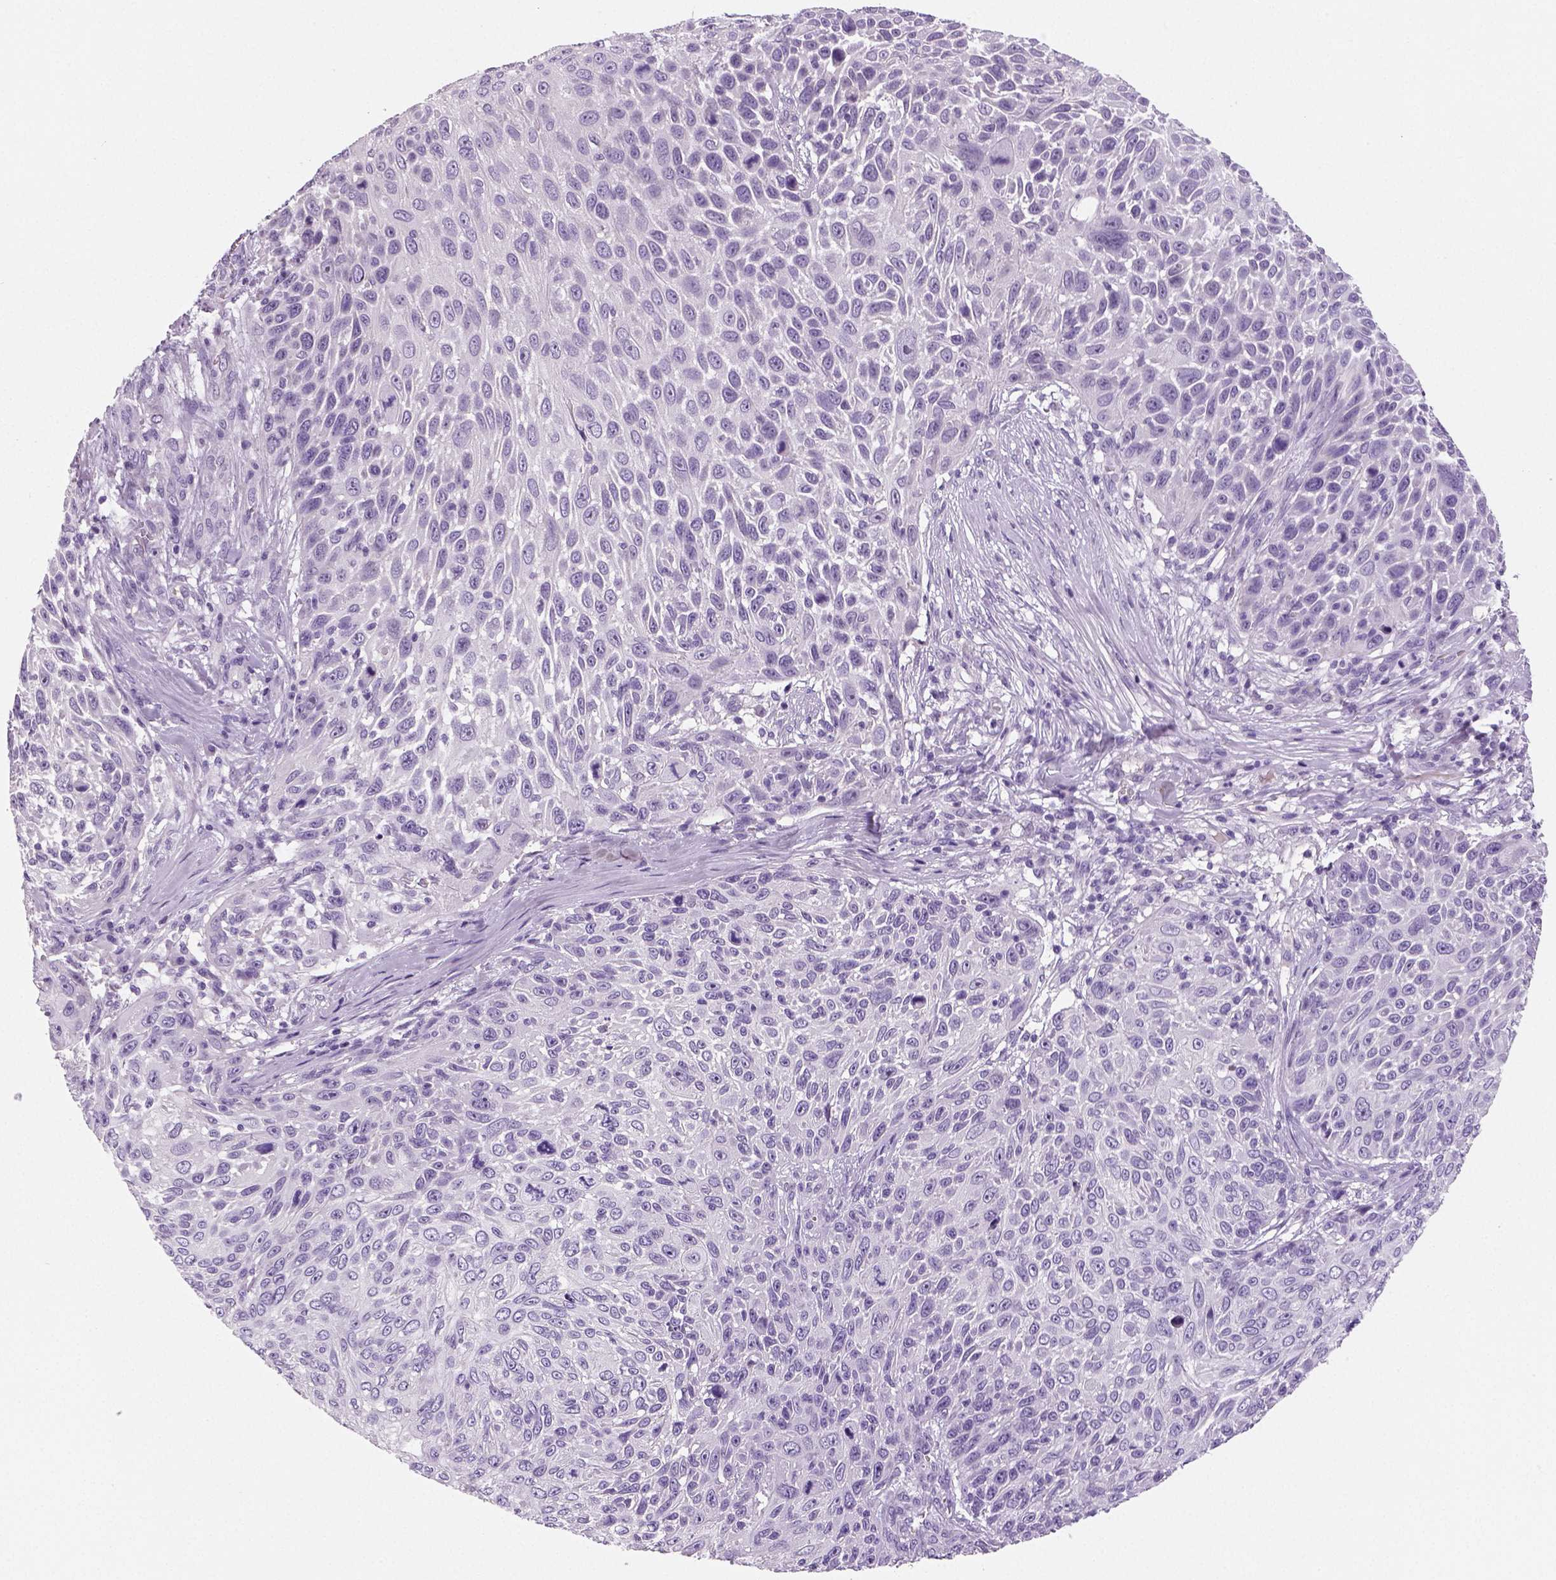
{"staining": {"intensity": "negative", "quantity": "none", "location": "none"}, "tissue": "skin cancer", "cell_type": "Tumor cells", "image_type": "cancer", "snomed": [{"axis": "morphology", "description": "Squamous cell carcinoma, NOS"}, {"axis": "topography", "description": "Skin"}], "caption": "This is a image of immunohistochemistry staining of skin cancer (squamous cell carcinoma), which shows no positivity in tumor cells.", "gene": "TSPAN7", "patient": {"sex": "male", "age": 92}}